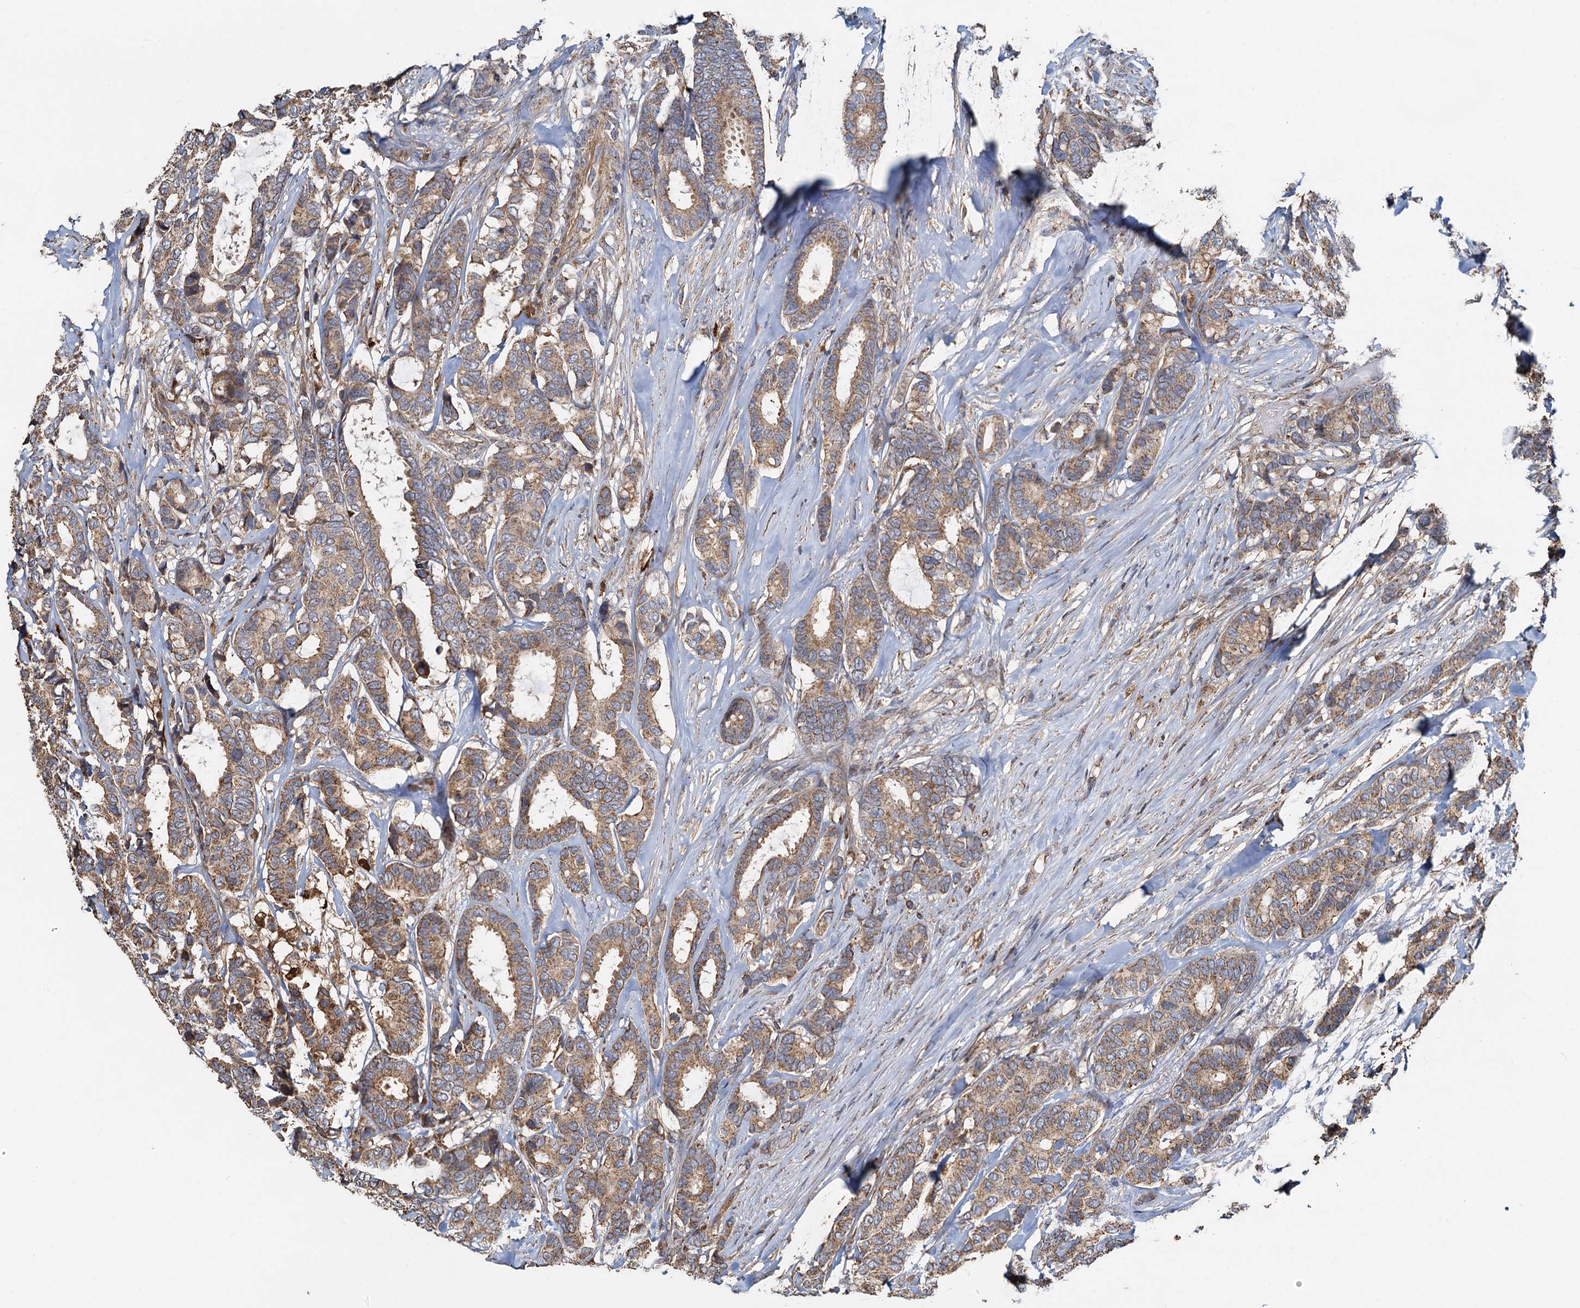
{"staining": {"intensity": "moderate", "quantity": ">75%", "location": "cytoplasmic/membranous"}, "tissue": "breast cancer", "cell_type": "Tumor cells", "image_type": "cancer", "snomed": [{"axis": "morphology", "description": "Duct carcinoma"}, {"axis": "topography", "description": "Breast"}], "caption": "IHC of human infiltrating ductal carcinoma (breast) demonstrates medium levels of moderate cytoplasmic/membranous expression in about >75% of tumor cells.", "gene": "SDS", "patient": {"sex": "female", "age": 87}}